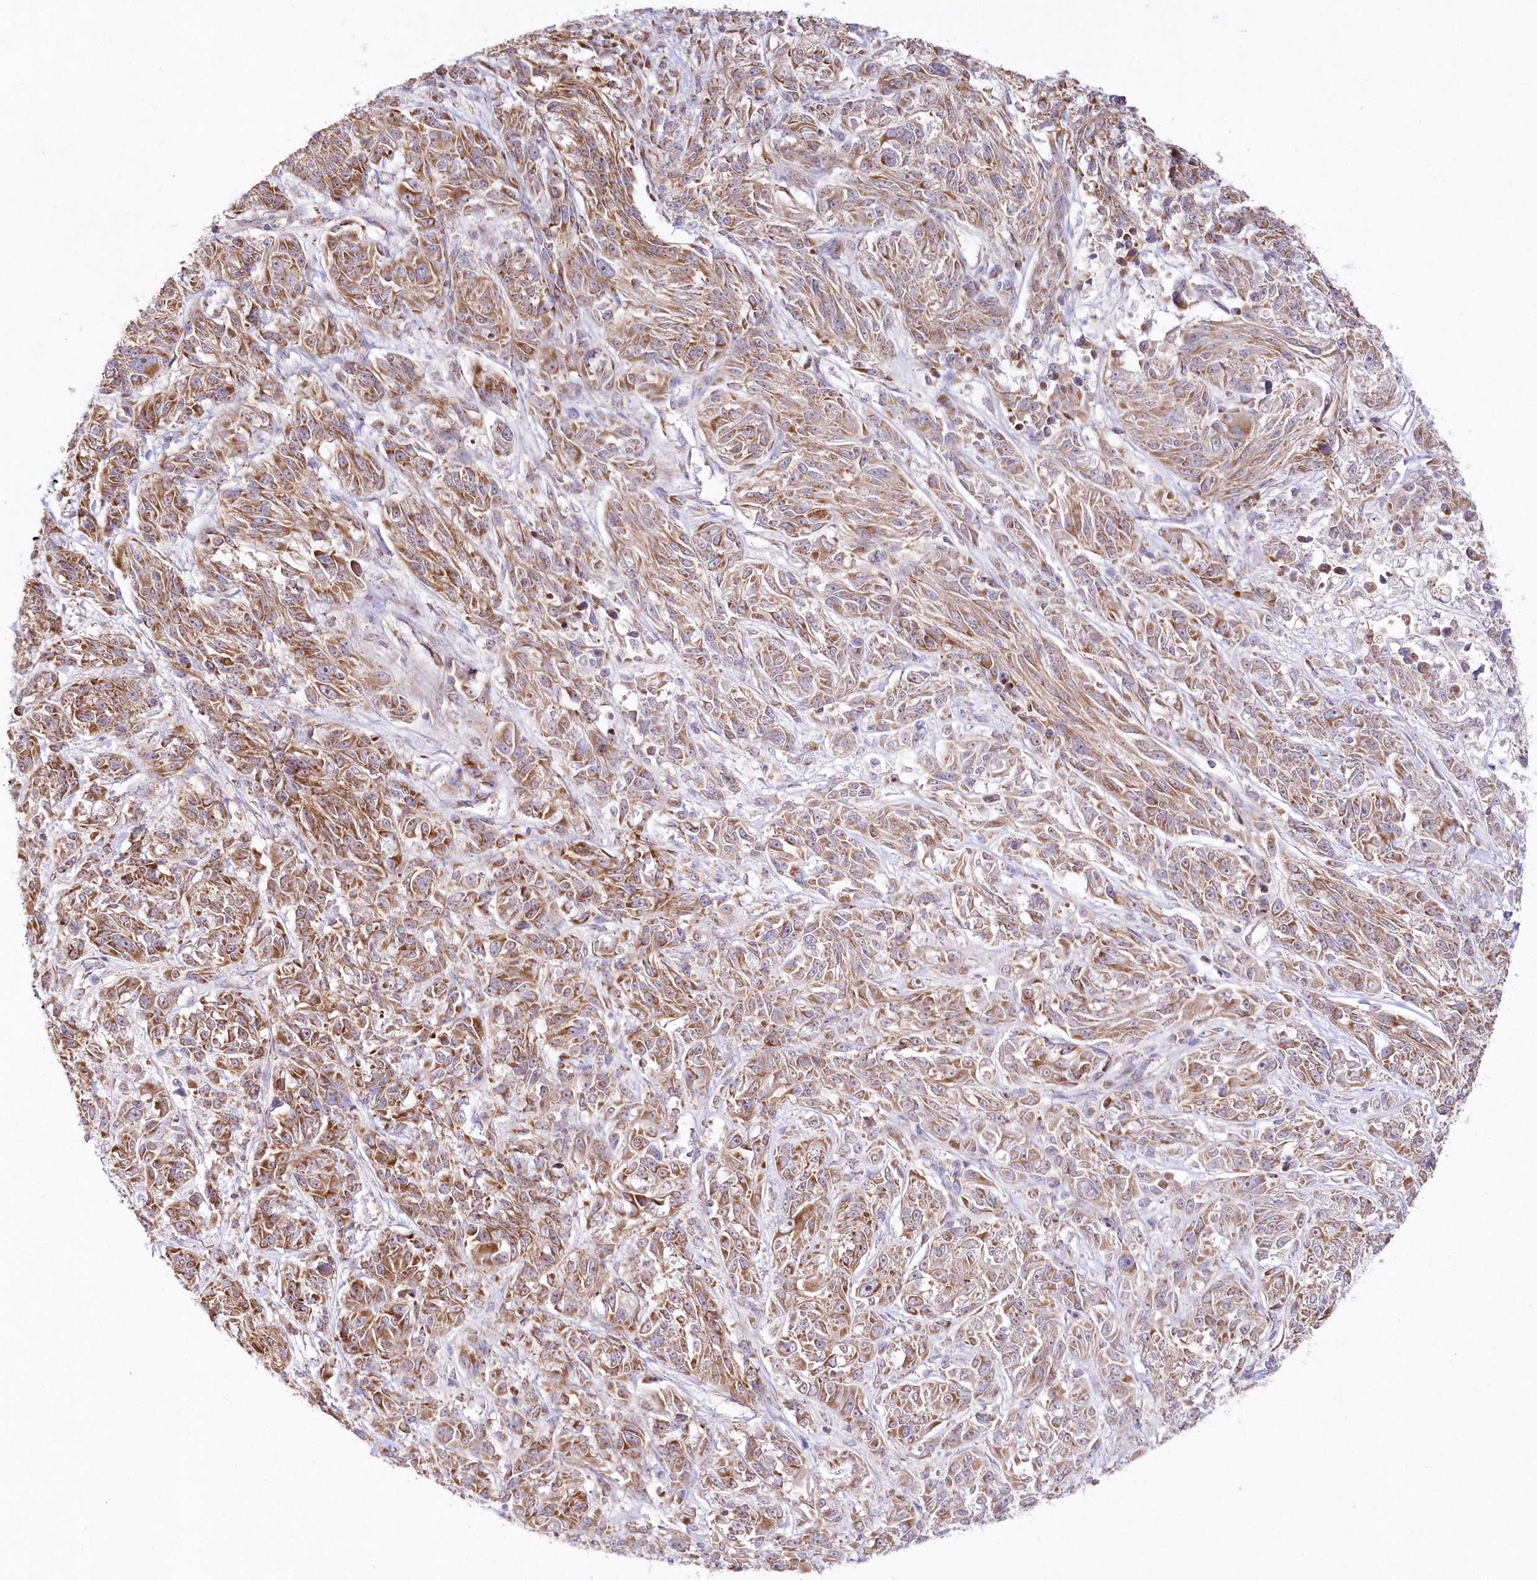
{"staining": {"intensity": "moderate", "quantity": ">75%", "location": "cytoplasmic/membranous"}, "tissue": "melanoma", "cell_type": "Tumor cells", "image_type": "cancer", "snomed": [{"axis": "morphology", "description": "Malignant melanoma, NOS"}, {"axis": "topography", "description": "Skin"}], "caption": "DAB immunohistochemical staining of human malignant melanoma reveals moderate cytoplasmic/membranous protein staining in approximately >75% of tumor cells. (DAB = brown stain, brightfield microscopy at high magnification).", "gene": "DNA2", "patient": {"sex": "male", "age": 53}}